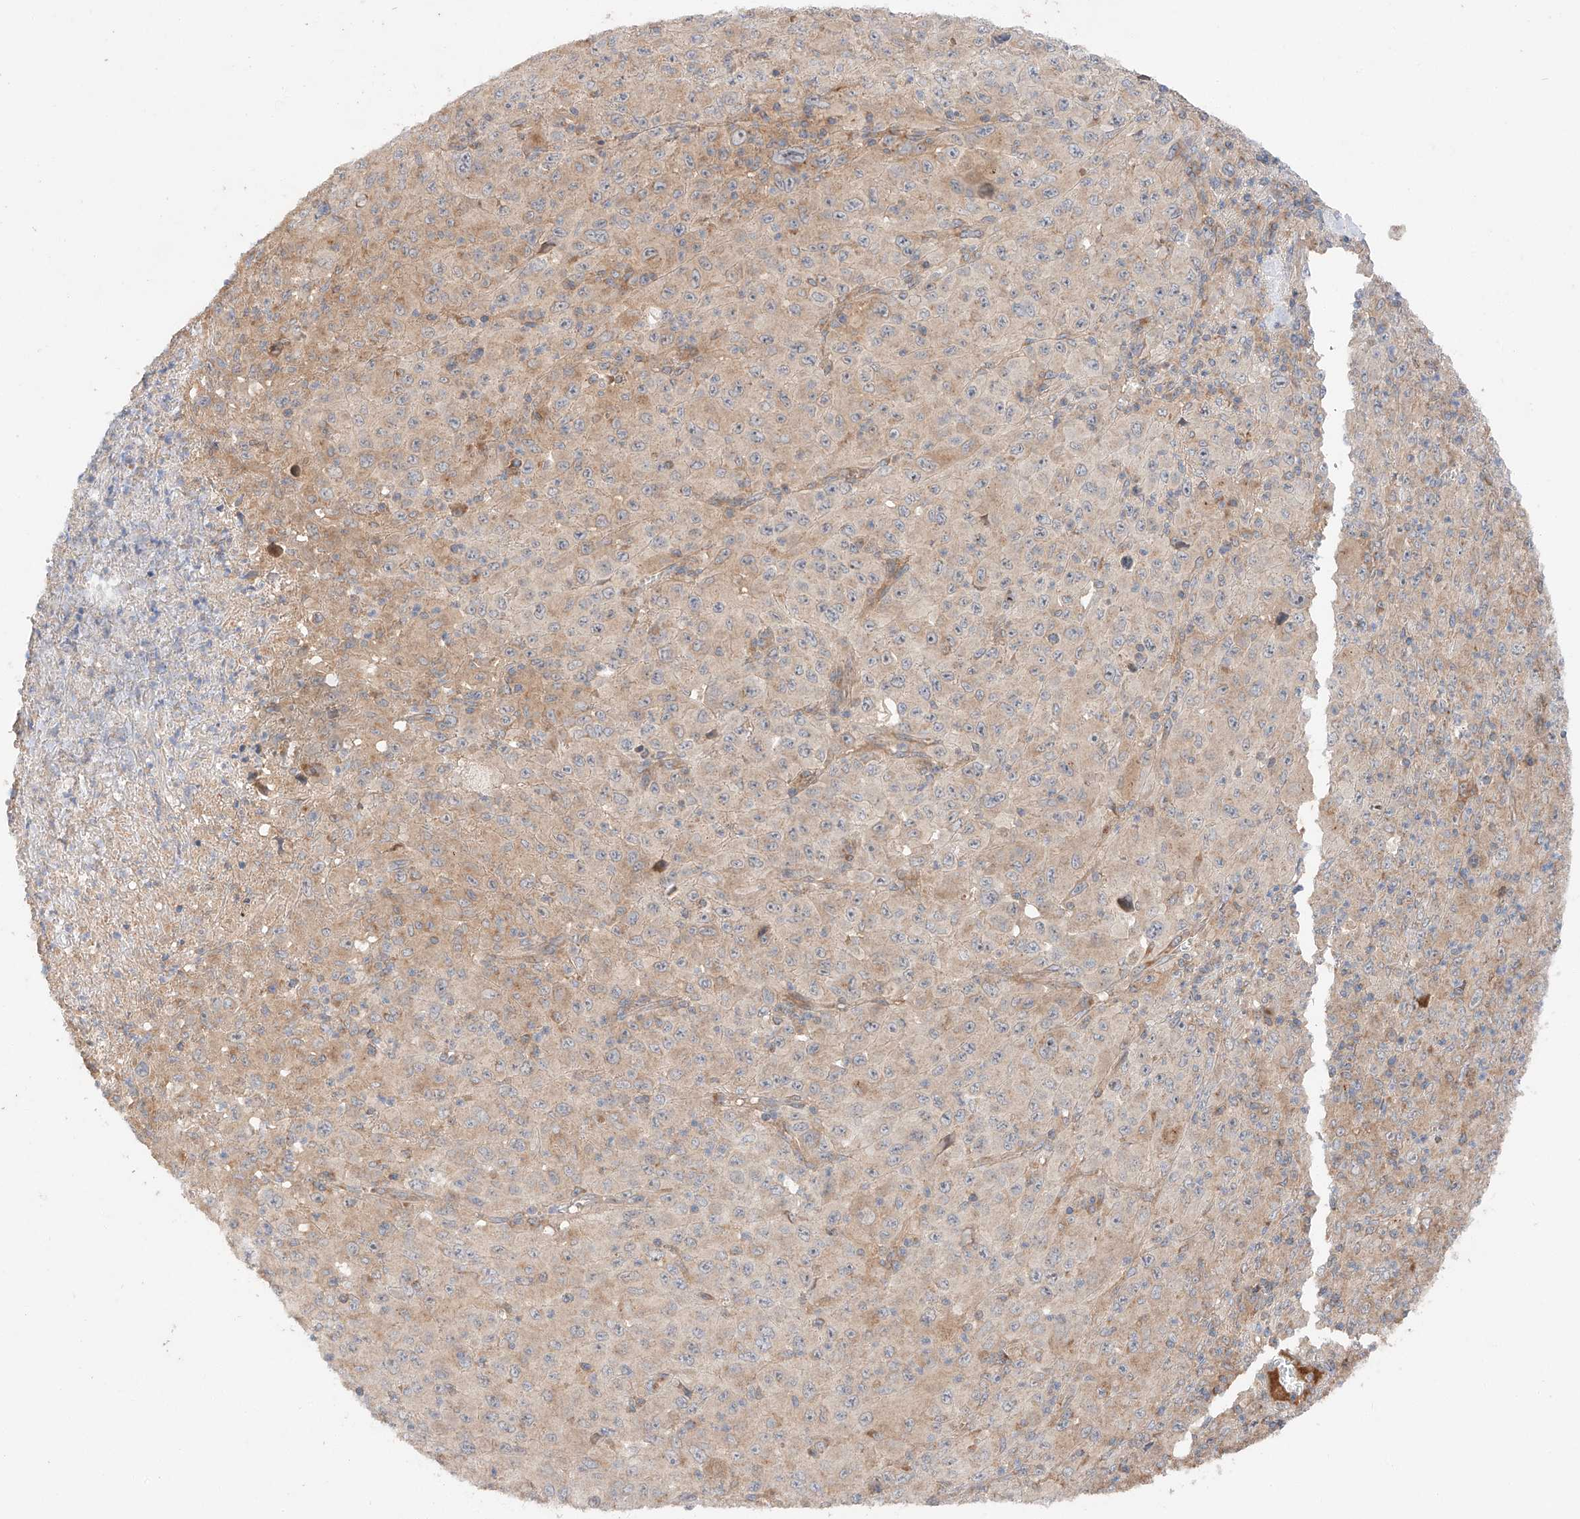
{"staining": {"intensity": "weak", "quantity": ">75%", "location": "cytoplasmic/membranous"}, "tissue": "melanoma", "cell_type": "Tumor cells", "image_type": "cancer", "snomed": [{"axis": "morphology", "description": "Malignant melanoma, Metastatic site"}, {"axis": "topography", "description": "Skin"}], "caption": "Weak cytoplasmic/membranous expression is identified in approximately >75% of tumor cells in malignant melanoma (metastatic site).", "gene": "XPNPEP1", "patient": {"sex": "female", "age": 56}}